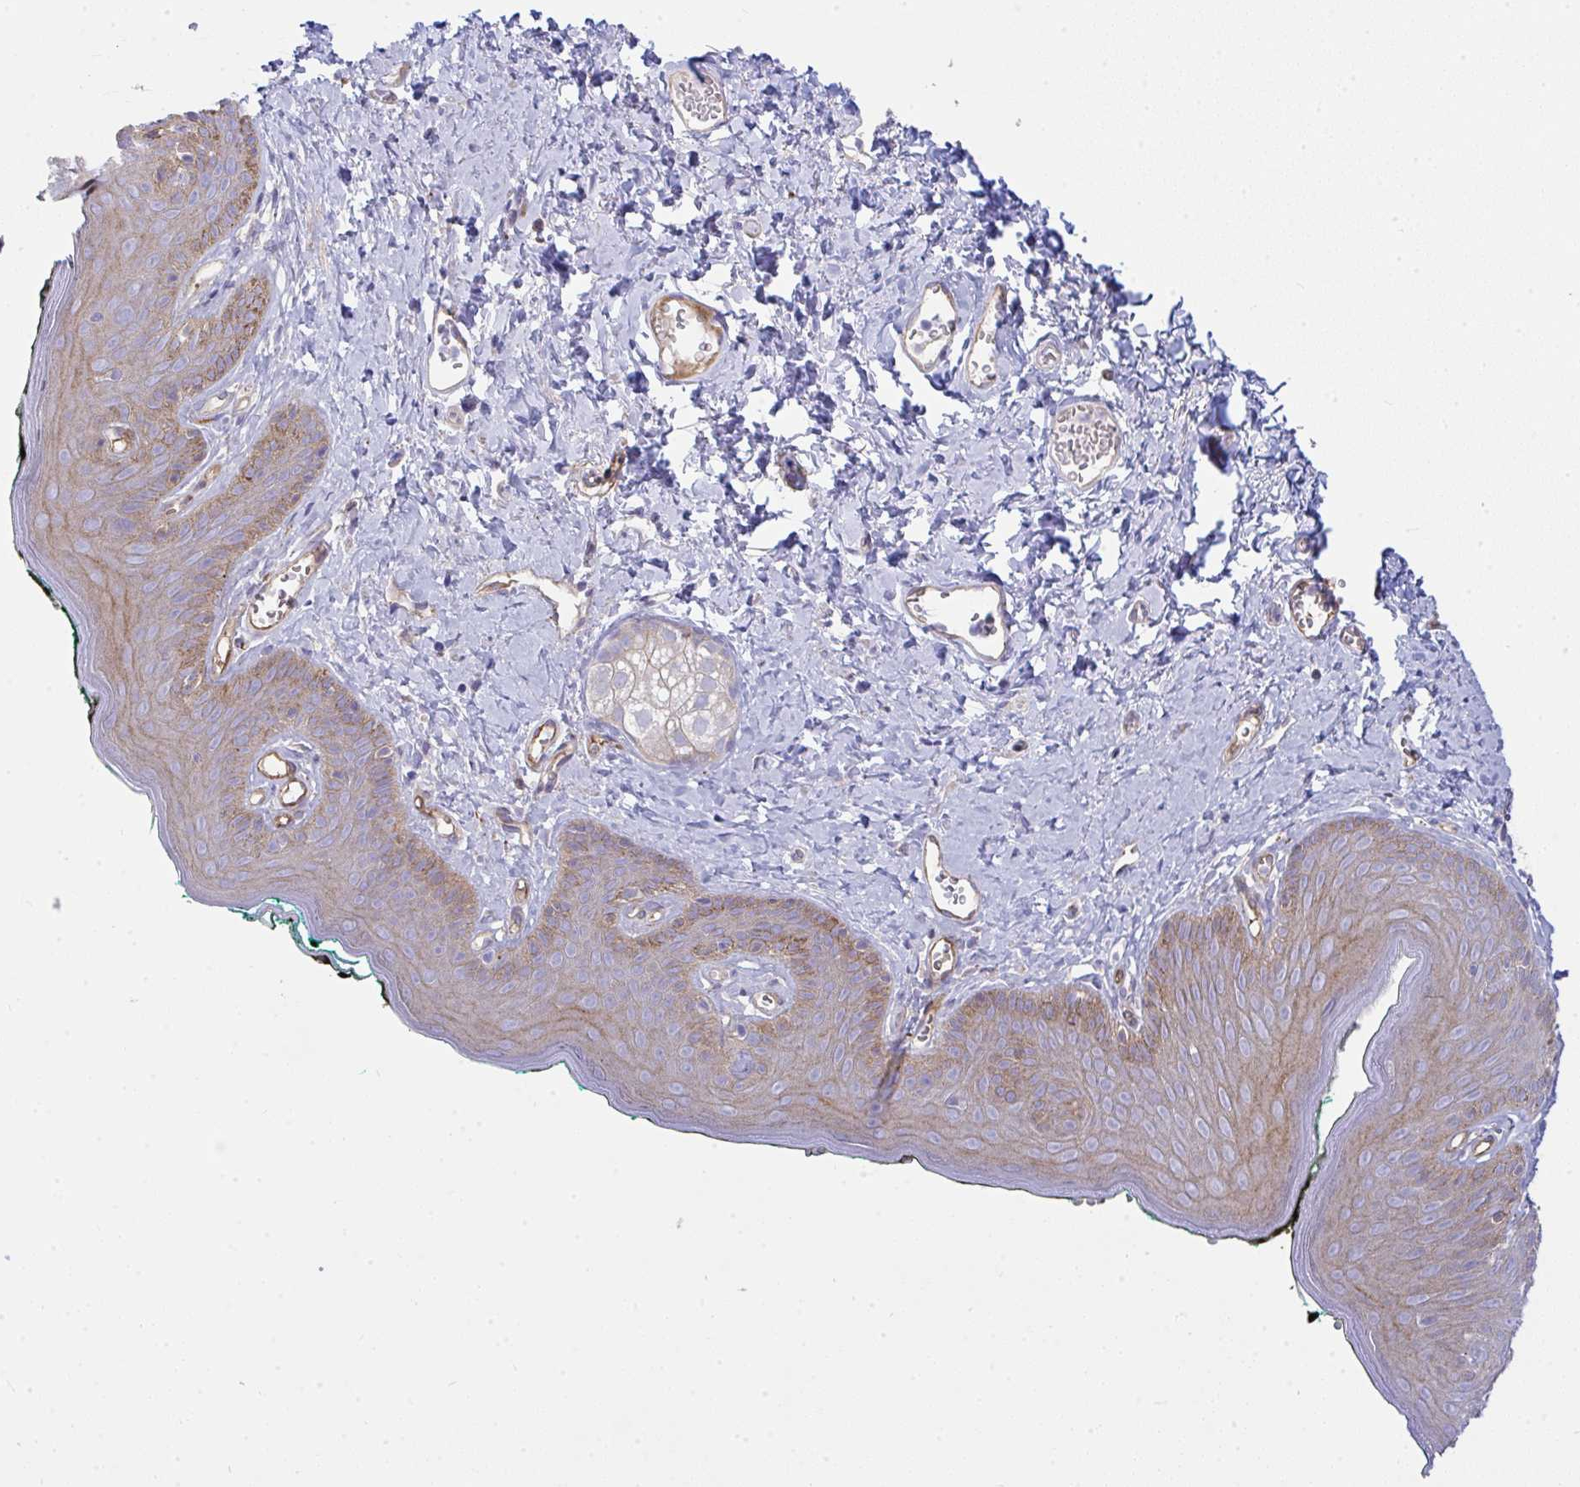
{"staining": {"intensity": "moderate", "quantity": "25%-75%", "location": "cytoplasmic/membranous"}, "tissue": "skin", "cell_type": "Epidermal cells", "image_type": "normal", "snomed": [{"axis": "morphology", "description": "Normal tissue, NOS"}, {"axis": "topography", "description": "Vulva"}, {"axis": "topography", "description": "Peripheral nerve tissue"}], "caption": "Immunohistochemical staining of normal skin demonstrates moderate cytoplasmic/membranous protein staining in approximately 25%-75% of epidermal cells.", "gene": "GAB1", "patient": {"sex": "female", "age": 66}}